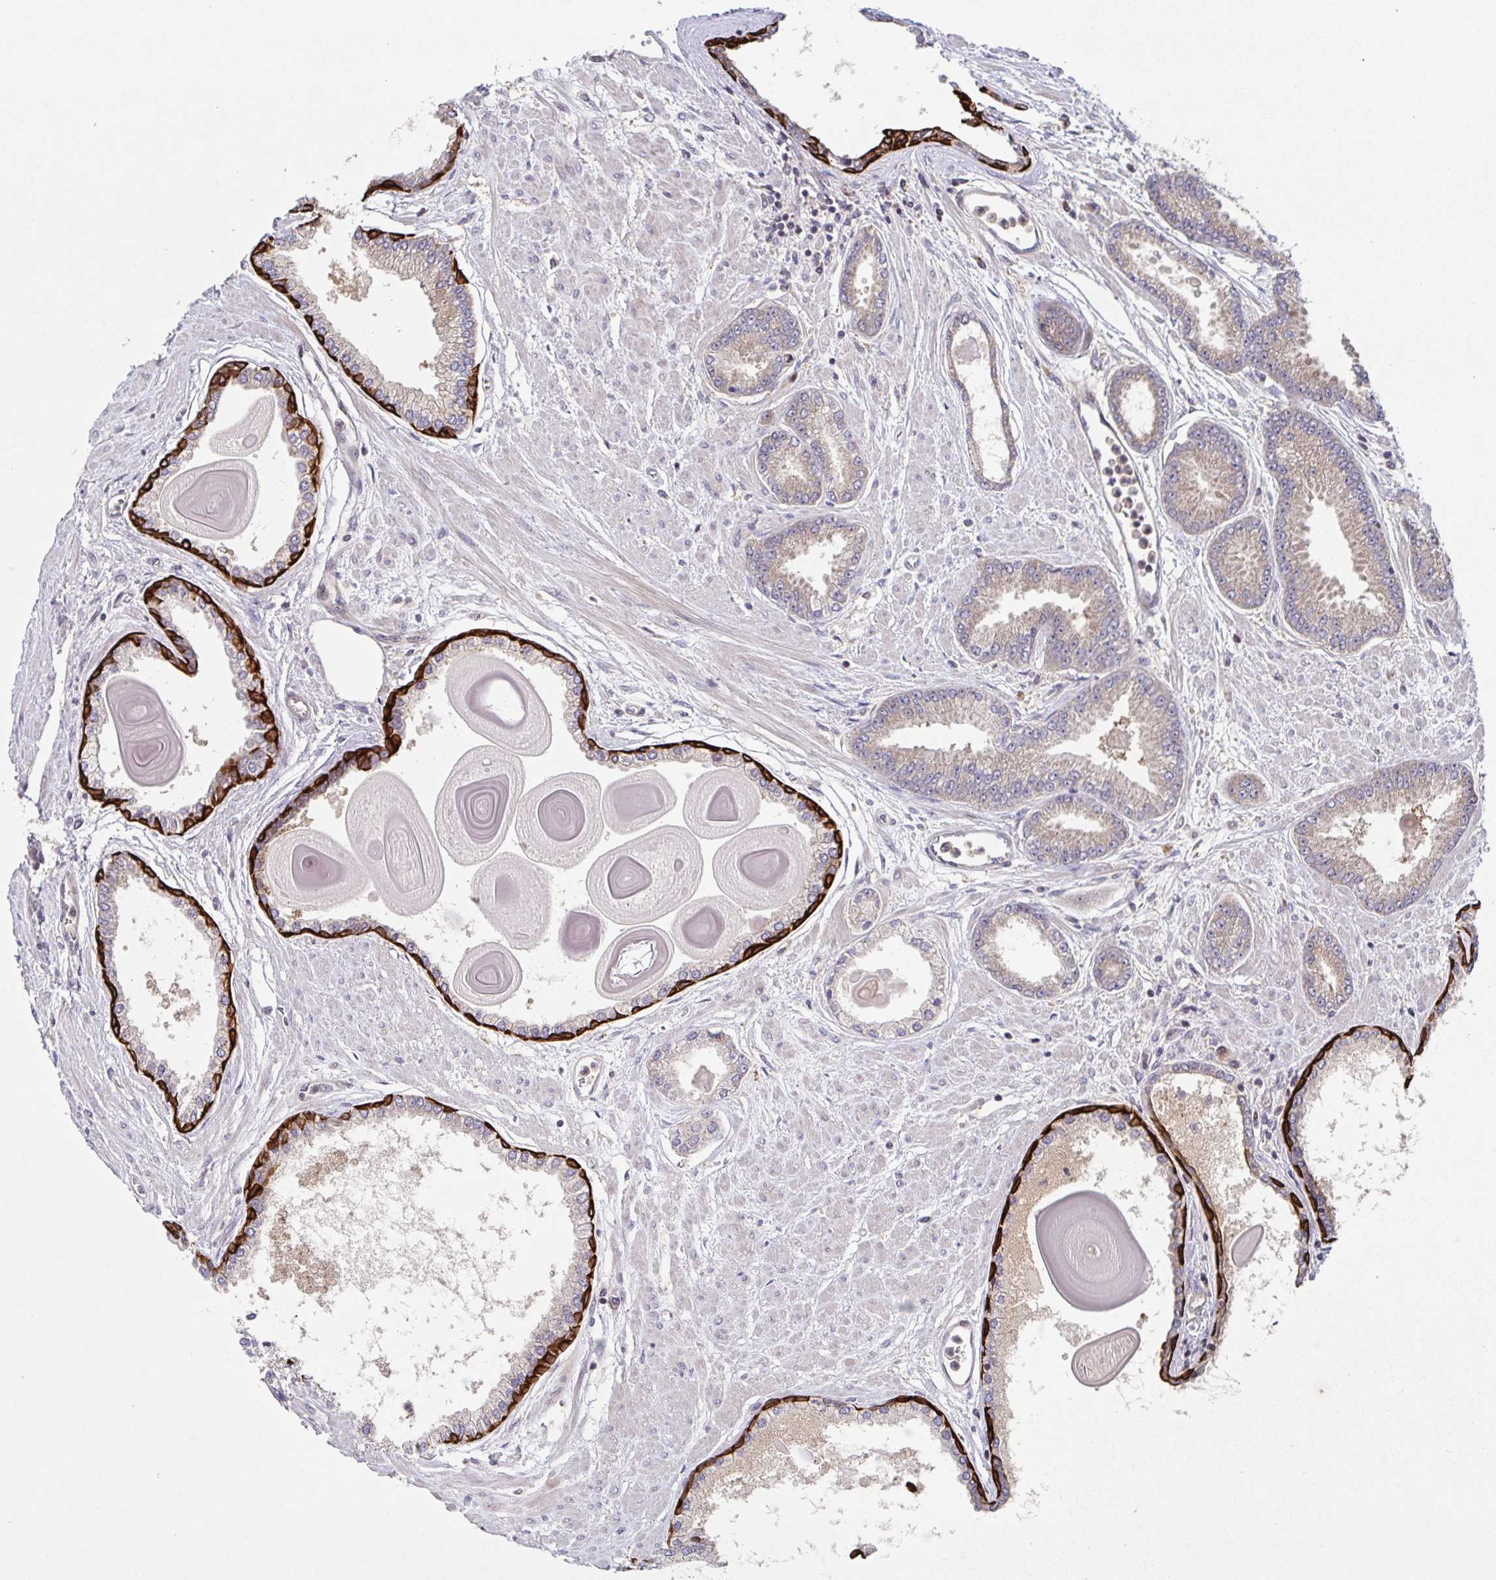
{"staining": {"intensity": "moderate", "quantity": "25%-75%", "location": "cytoplasmic/membranous"}, "tissue": "prostate cancer", "cell_type": "Tumor cells", "image_type": "cancer", "snomed": [{"axis": "morphology", "description": "Adenocarcinoma, Low grade"}, {"axis": "topography", "description": "Prostate"}], "caption": "High-power microscopy captured an IHC photomicrograph of prostate adenocarcinoma (low-grade), revealing moderate cytoplasmic/membranous expression in approximately 25%-75% of tumor cells.", "gene": "AACS", "patient": {"sex": "male", "age": 67}}